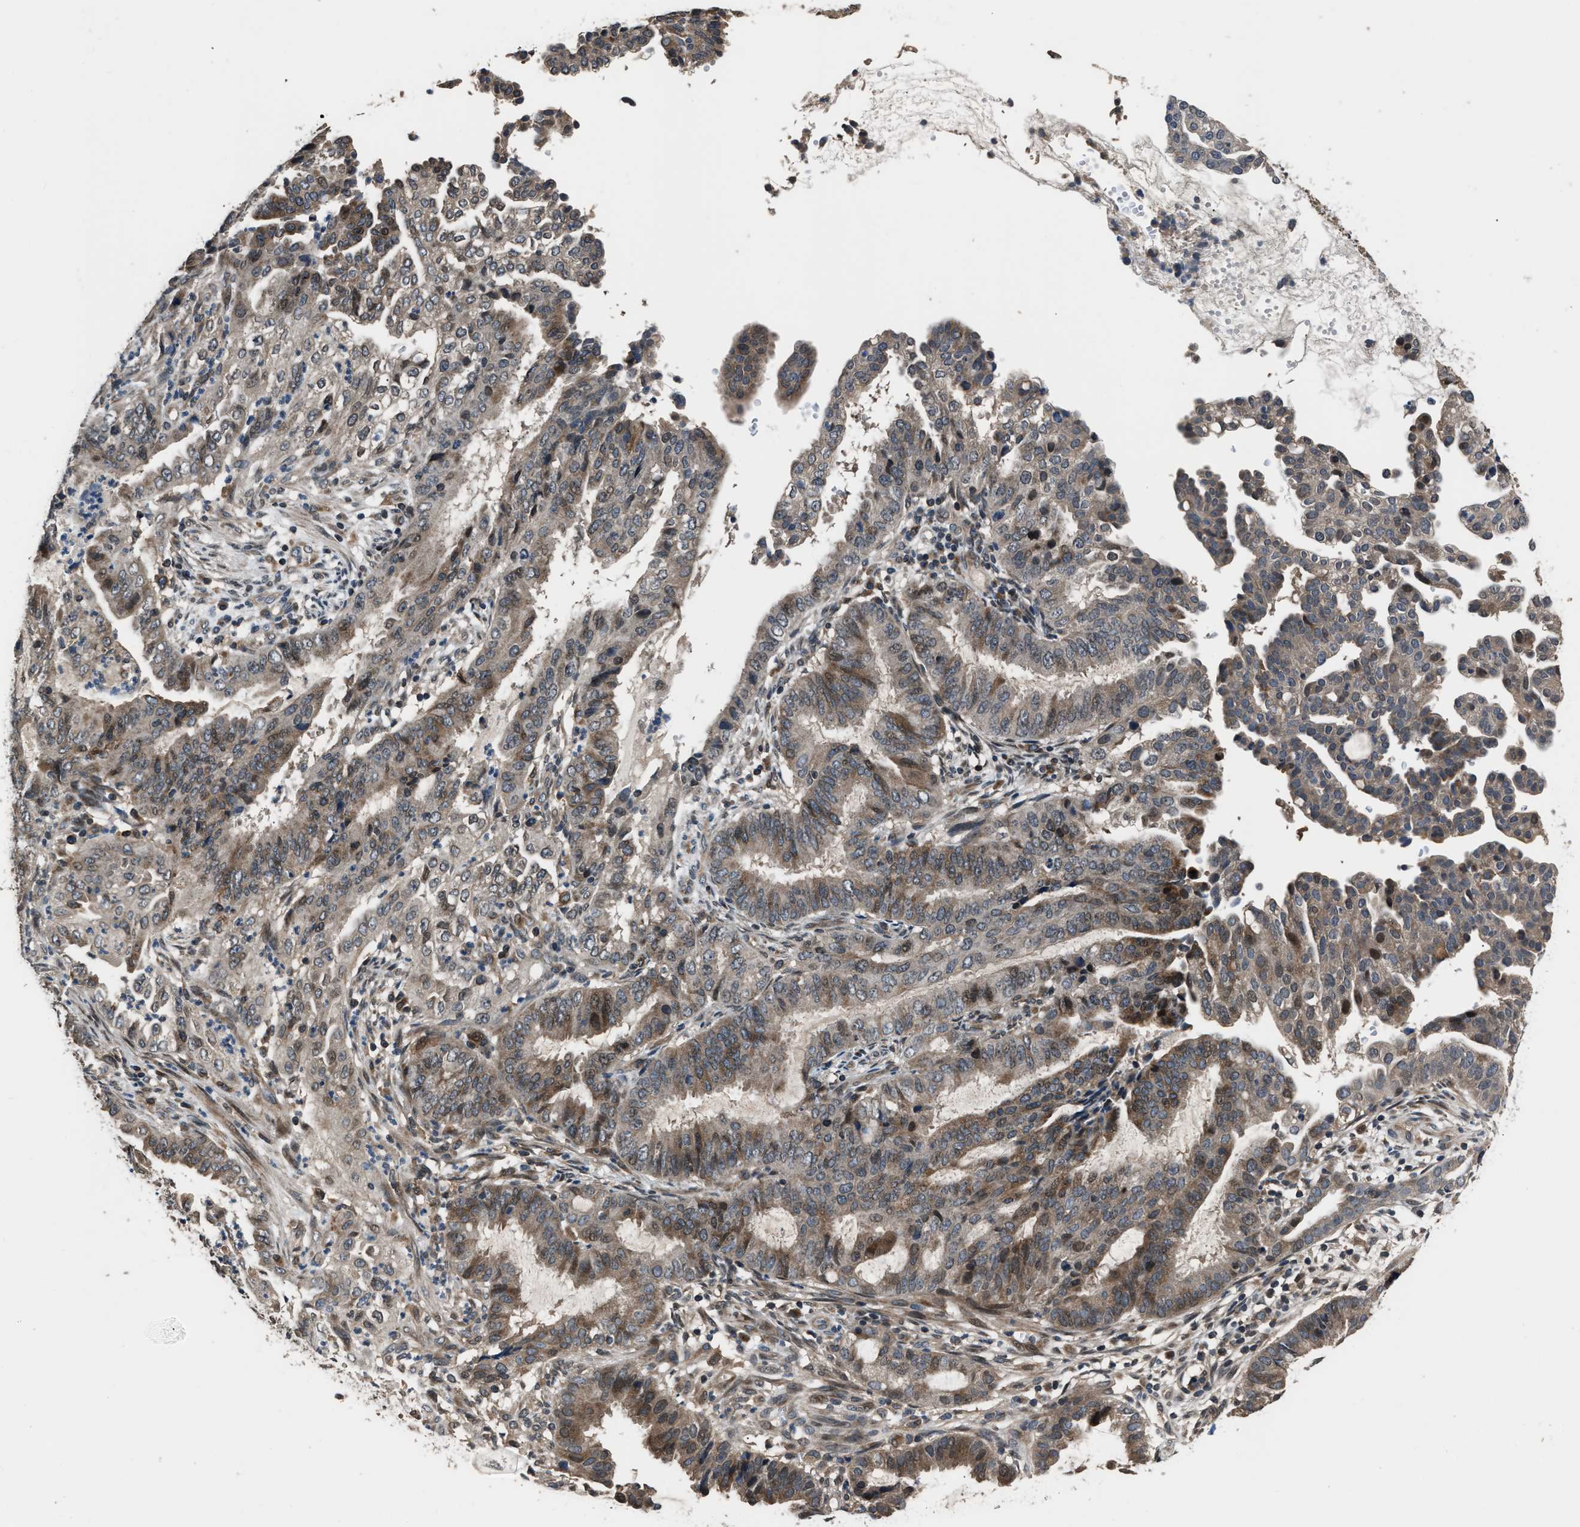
{"staining": {"intensity": "weak", "quantity": "25%-75%", "location": "cytoplasmic/membranous"}, "tissue": "endometrial cancer", "cell_type": "Tumor cells", "image_type": "cancer", "snomed": [{"axis": "morphology", "description": "Adenocarcinoma, NOS"}, {"axis": "topography", "description": "Endometrium"}], "caption": "Weak cytoplasmic/membranous protein expression is present in about 25%-75% of tumor cells in adenocarcinoma (endometrial).", "gene": "TNRC18", "patient": {"sex": "female", "age": 51}}